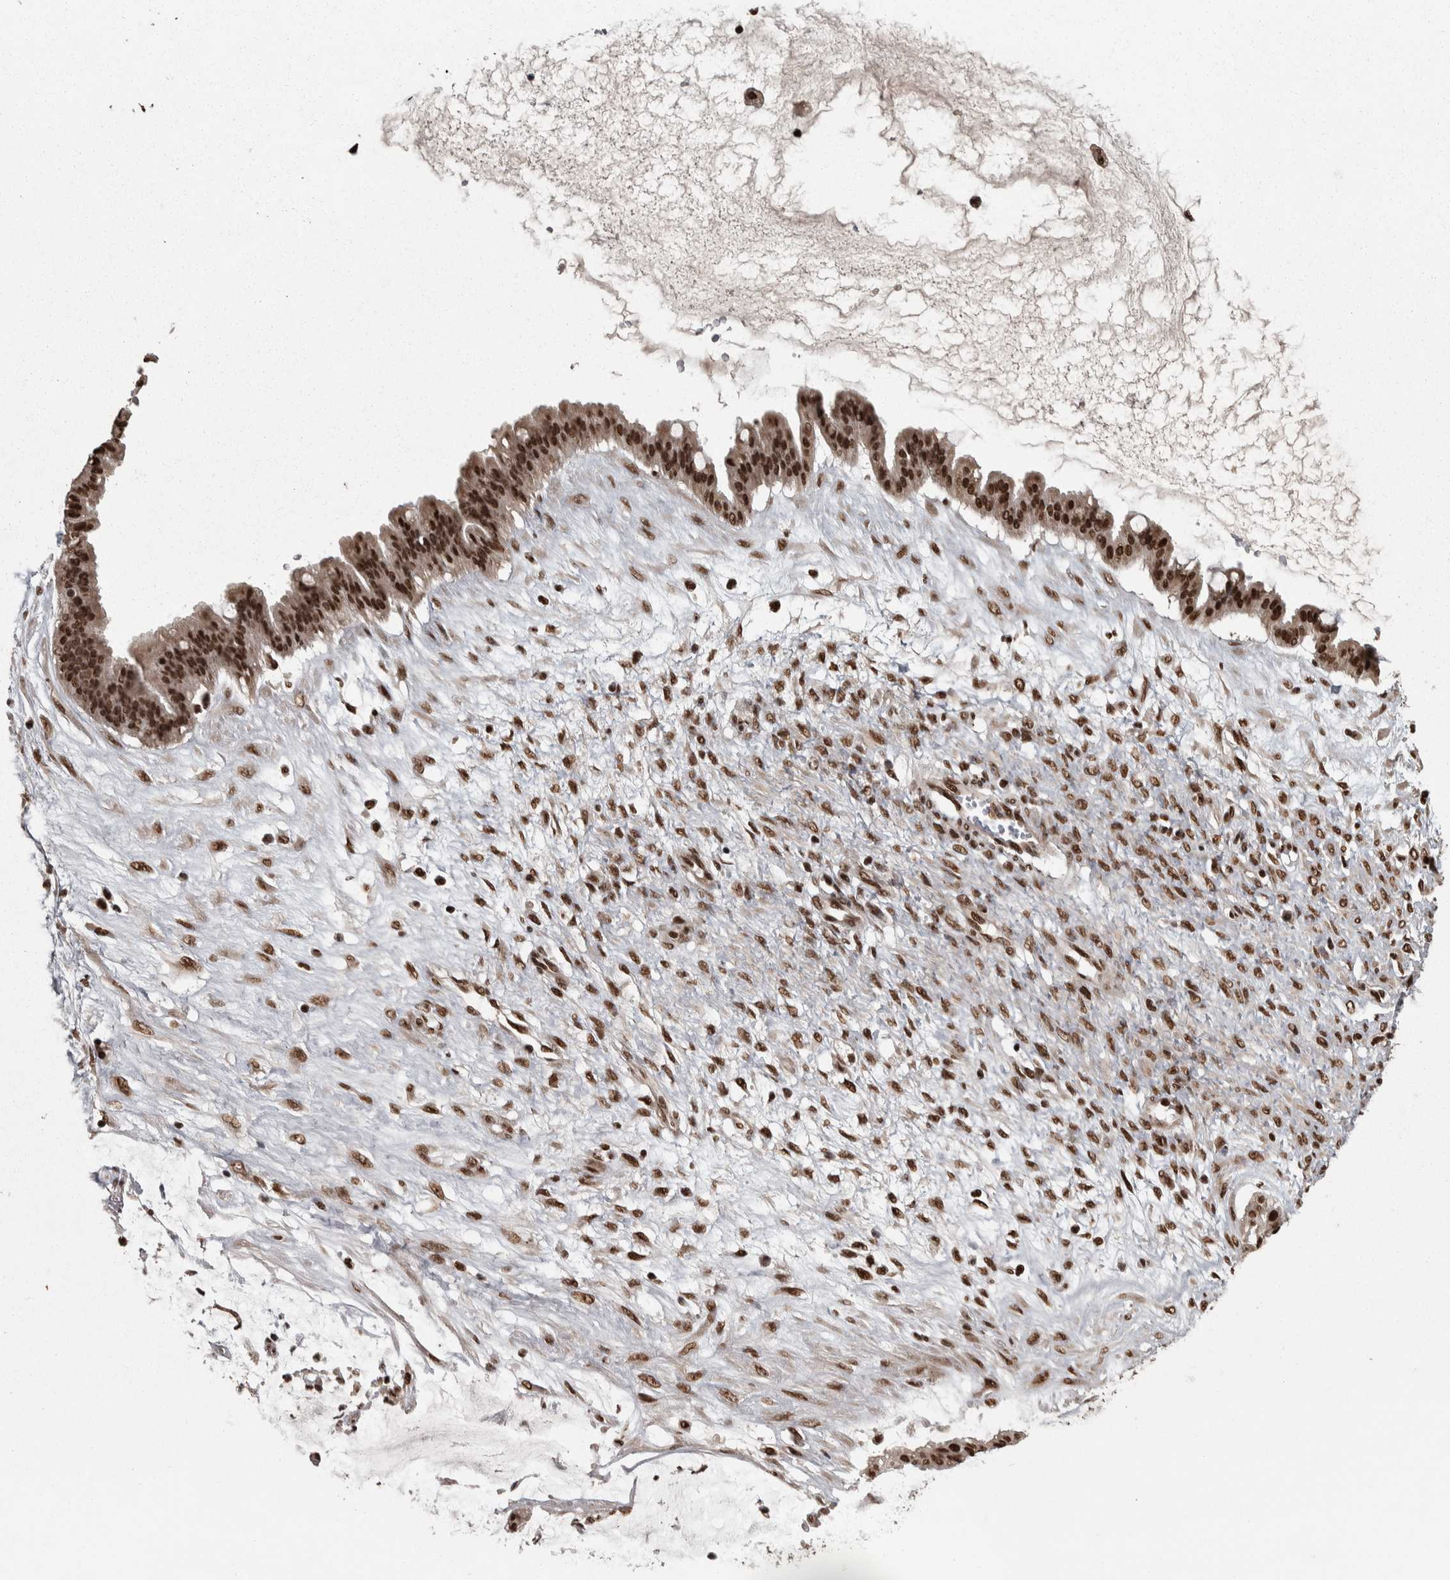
{"staining": {"intensity": "strong", "quantity": ">75%", "location": "nuclear"}, "tissue": "ovarian cancer", "cell_type": "Tumor cells", "image_type": "cancer", "snomed": [{"axis": "morphology", "description": "Cystadenocarcinoma, mucinous, NOS"}, {"axis": "topography", "description": "Ovary"}], "caption": "Protein analysis of ovarian mucinous cystadenocarcinoma tissue reveals strong nuclear positivity in approximately >75% of tumor cells.", "gene": "ZFHX4", "patient": {"sex": "female", "age": 73}}